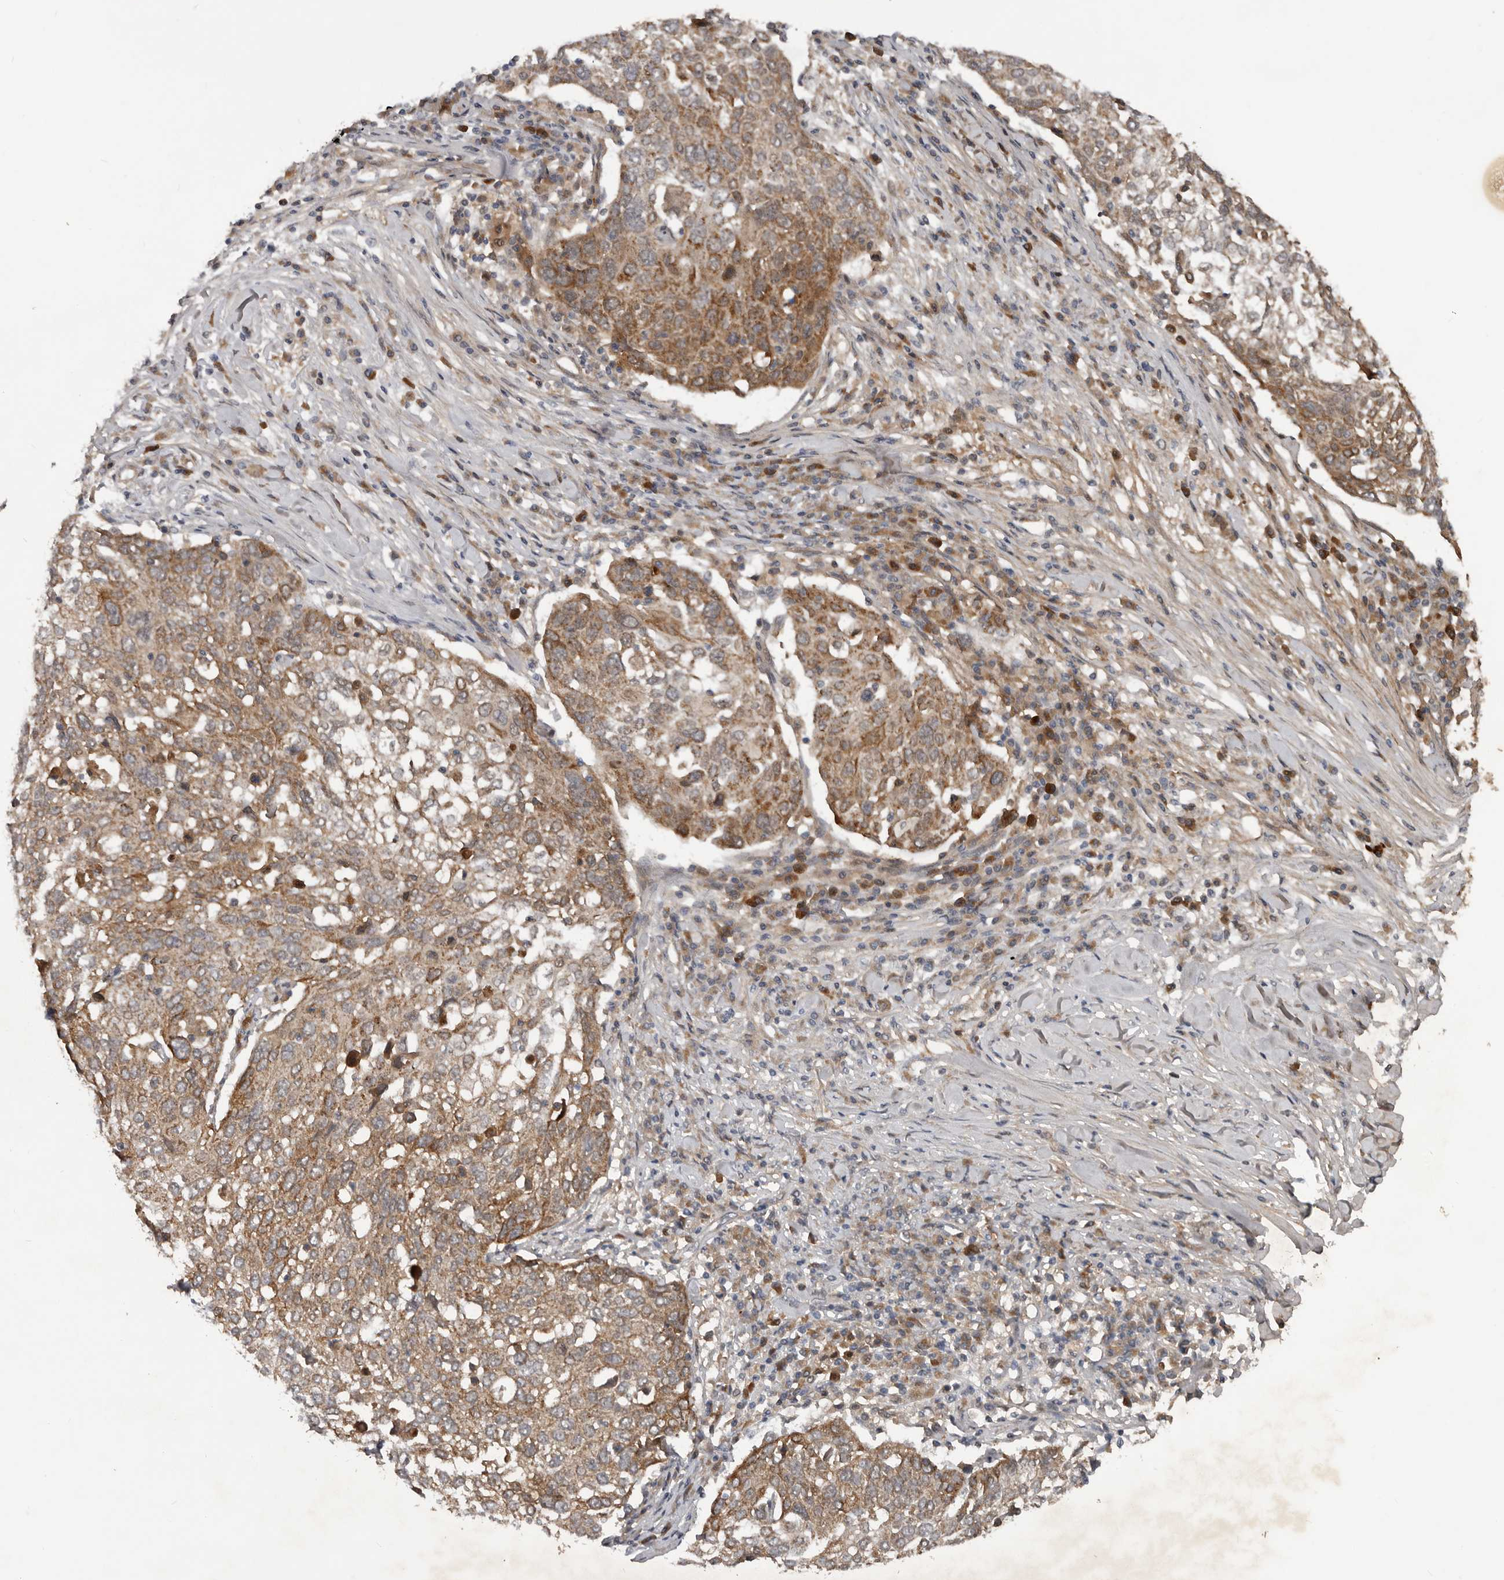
{"staining": {"intensity": "moderate", "quantity": ">75%", "location": "cytoplasmic/membranous"}, "tissue": "lung cancer", "cell_type": "Tumor cells", "image_type": "cancer", "snomed": [{"axis": "morphology", "description": "Squamous cell carcinoma, NOS"}, {"axis": "topography", "description": "Lung"}], "caption": "Immunohistochemical staining of human lung cancer demonstrates medium levels of moderate cytoplasmic/membranous protein staining in about >75% of tumor cells. (DAB IHC, brown staining for protein, blue staining for nuclei).", "gene": "DNAJB4", "patient": {"sex": "male", "age": 65}}